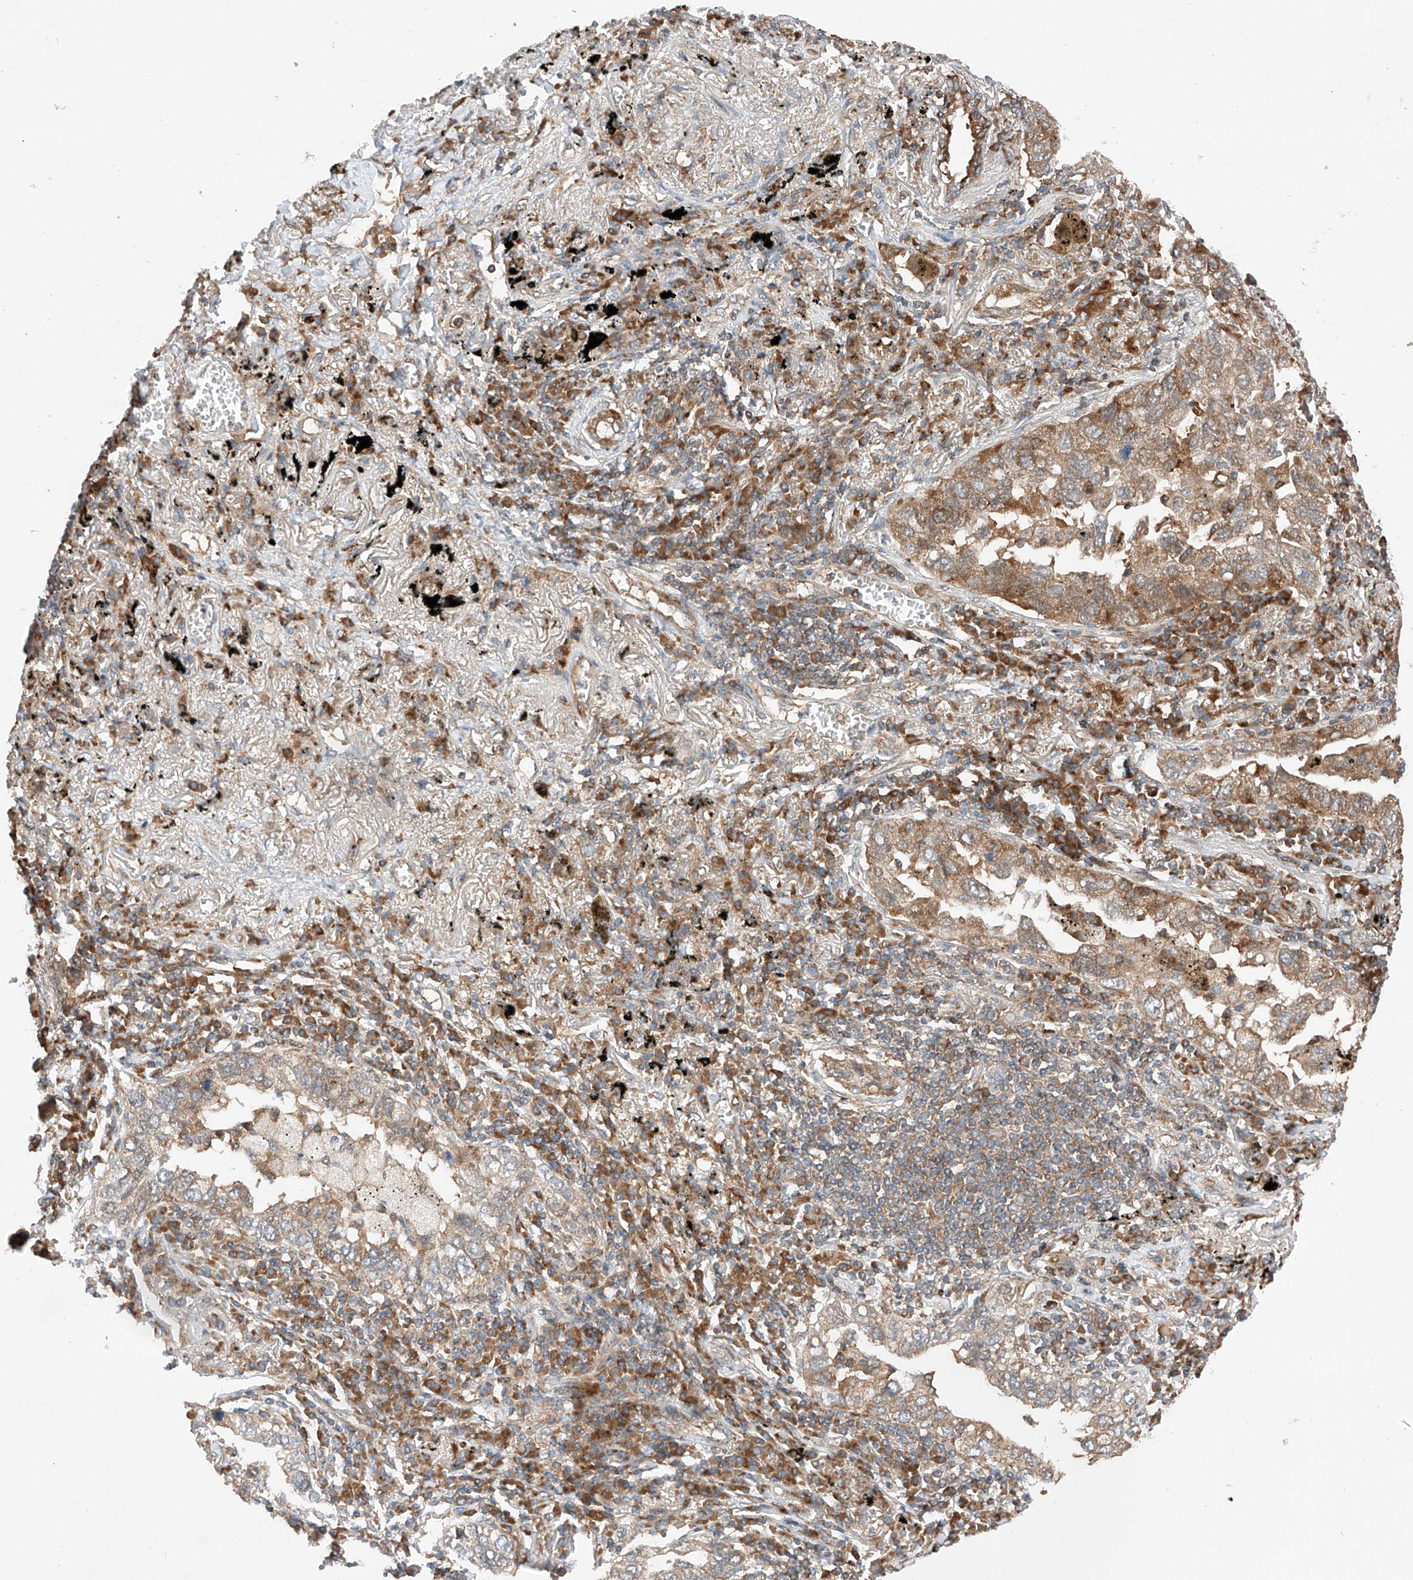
{"staining": {"intensity": "moderate", "quantity": ">75%", "location": "cytoplasmic/membranous"}, "tissue": "lung cancer", "cell_type": "Tumor cells", "image_type": "cancer", "snomed": [{"axis": "morphology", "description": "Adenocarcinoma, NOS"}, {"axis": "topography", "description": "Lung"}], "caption": "This histopathology image exhibits immunohistochemistry (IHC) staining of adenocarcinoma (lung), with medium moderate cytoplasmic/membranous staining in about >75% of tumor cells.", "gene": "RUSC1", "patient": {"sex": "male", "age": 65}}